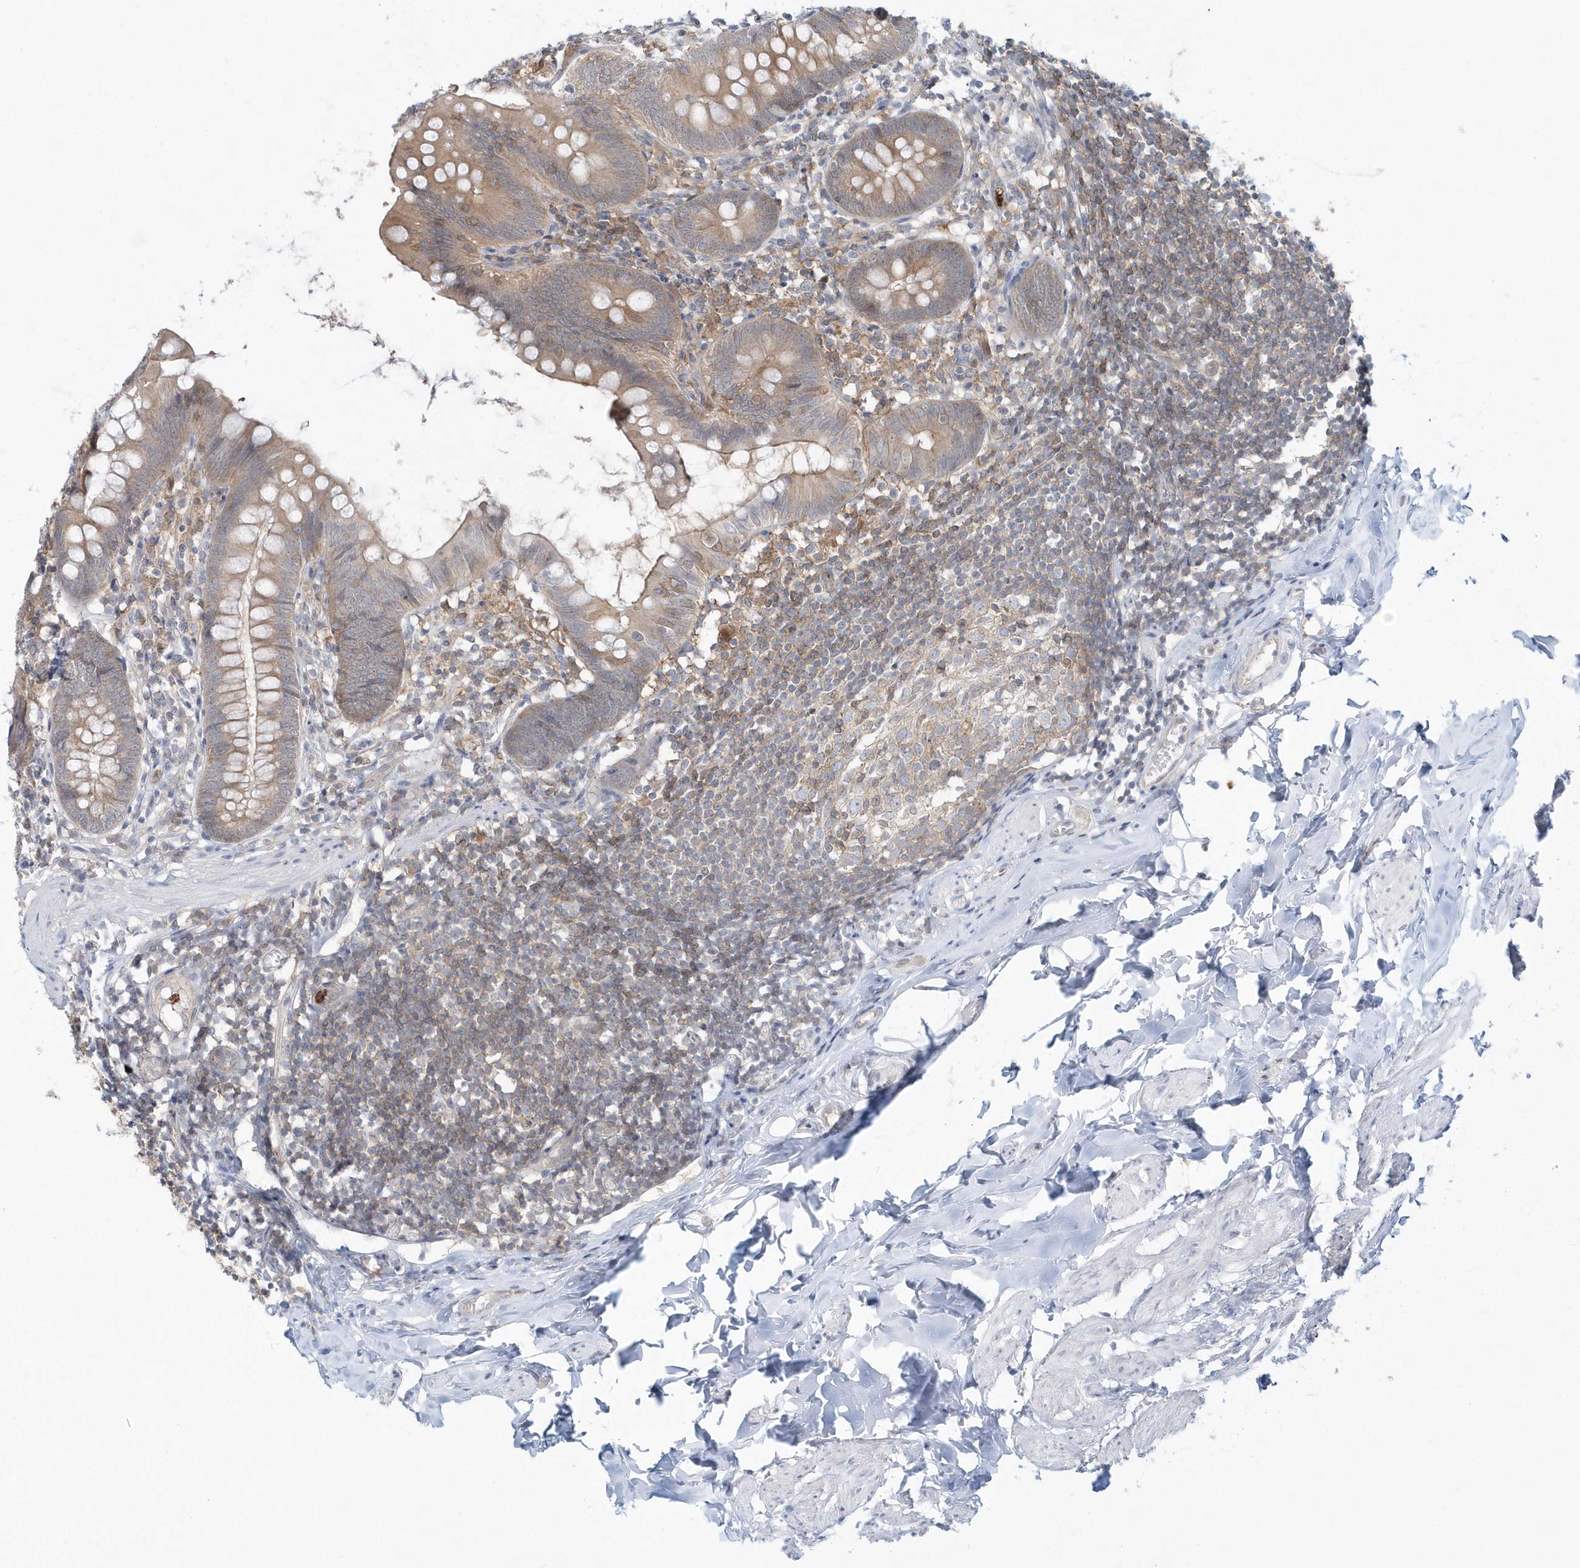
{"staining": {"intensity": "moderate", "quantity": ">75%", "location": "cytoplasmic/membranous"}, "tissue": "appendix", "cell_type": "Glandular cells", "image_type": "normal", "snomed": [{"axis": "morphology", "description": "Normal tissue, NOS"}, {"axis": "topography", "description": "Appendix"}], "caption": "This photomicrograph exhibits IHC staining of benign human appendix, with medium moderate cytoplasmic/membranous staining in about >75% of glandular cells.", "gene": "RNF7", "patient": {"sex": "female", "age": 62}}